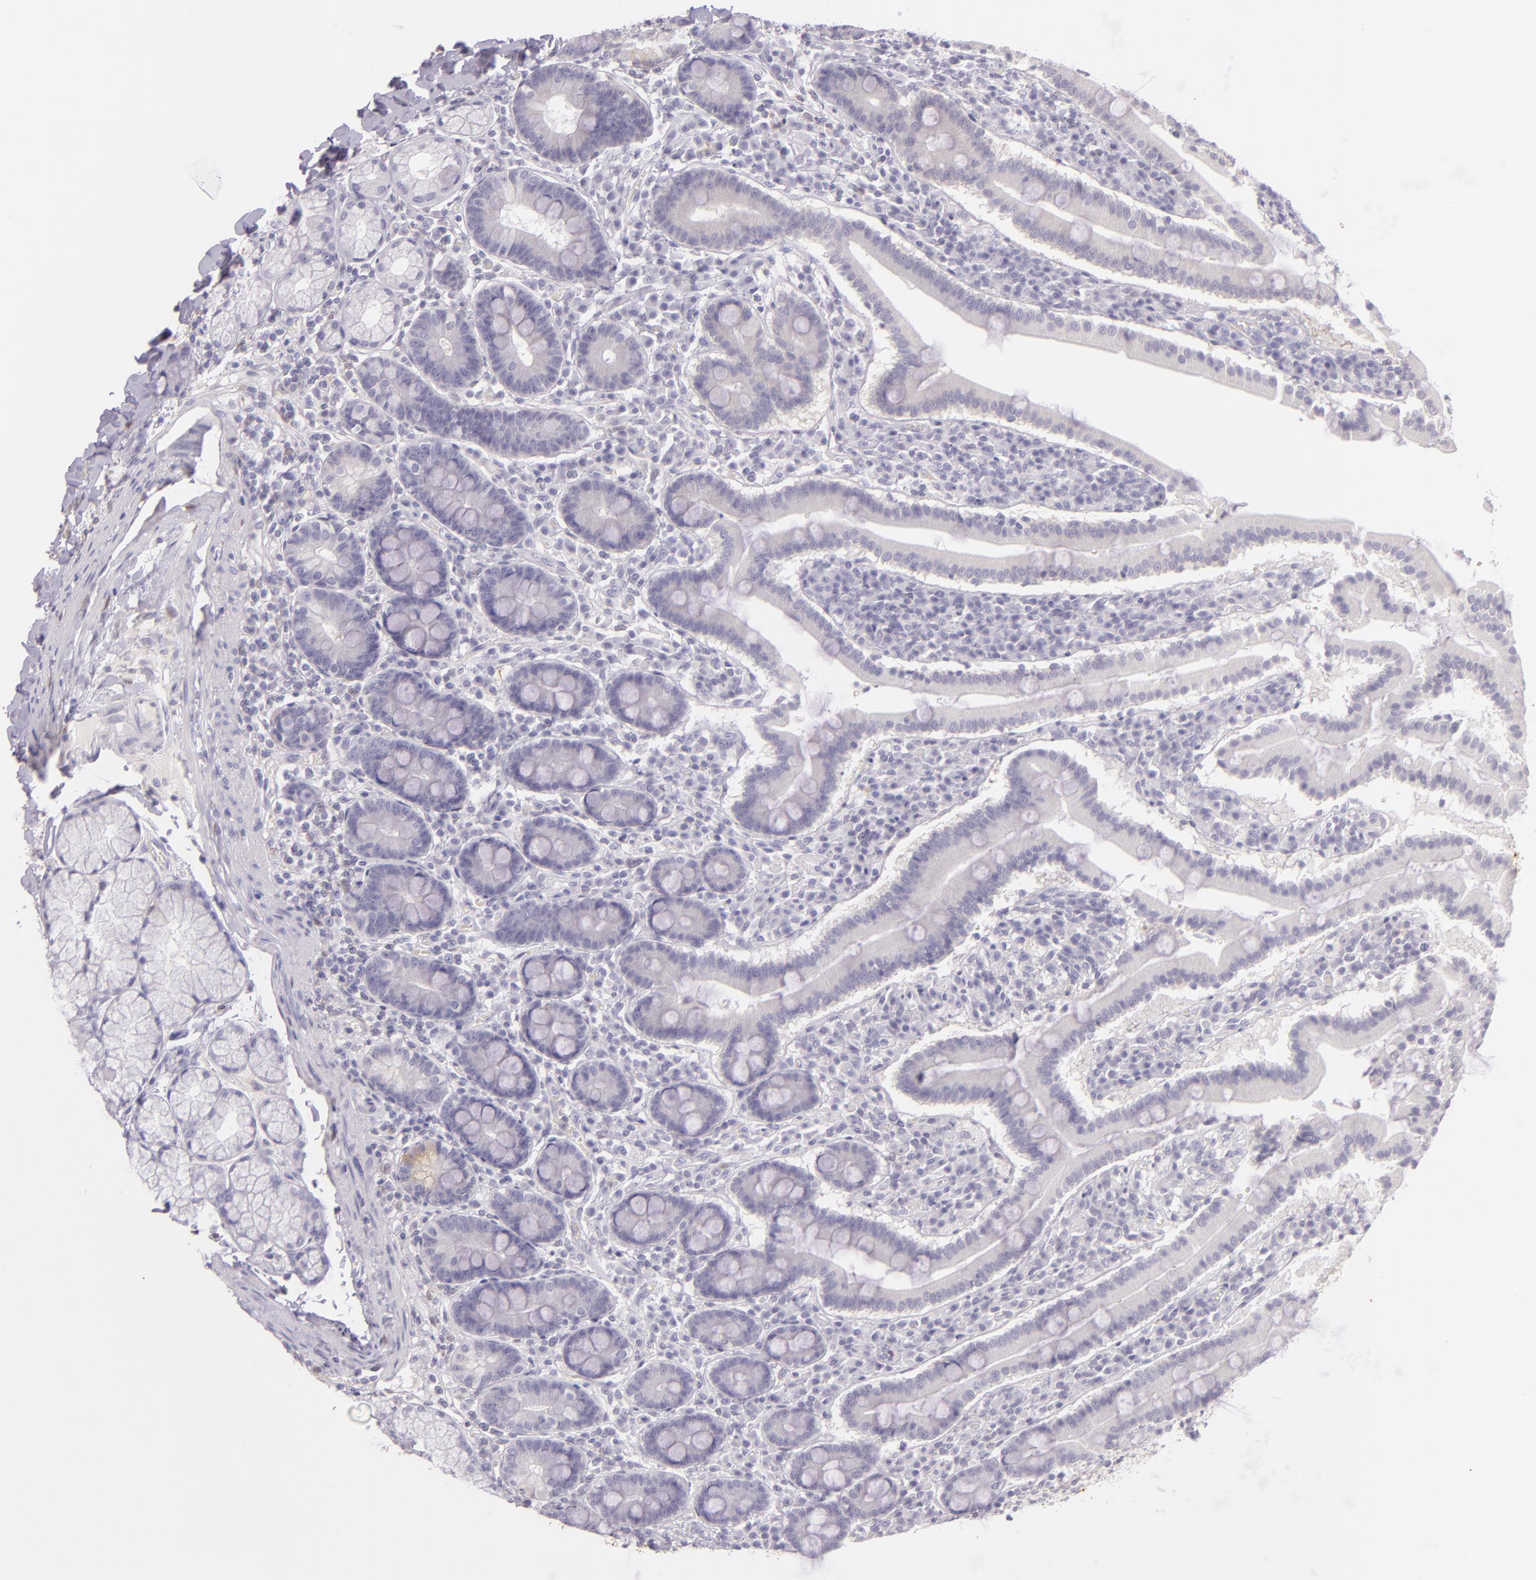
{"staining": {"intensity": "negative", "quantity": "none", "location": "none"}, "tissue": "duodenum", "cell_type": "Glandular cells", "image_type": "normal", "snomed": [{"axis": "morphology", "description": "Normal tissue, NOS"}, {"axis": "topography", "description": "Duodenum"}], "caption": "An IHC histopathology image of benign duodenum is shown. There is no staining in glandular cells of duodenum.", "gene": "CBS", "patient": {"sex": "male", "age": 50}}